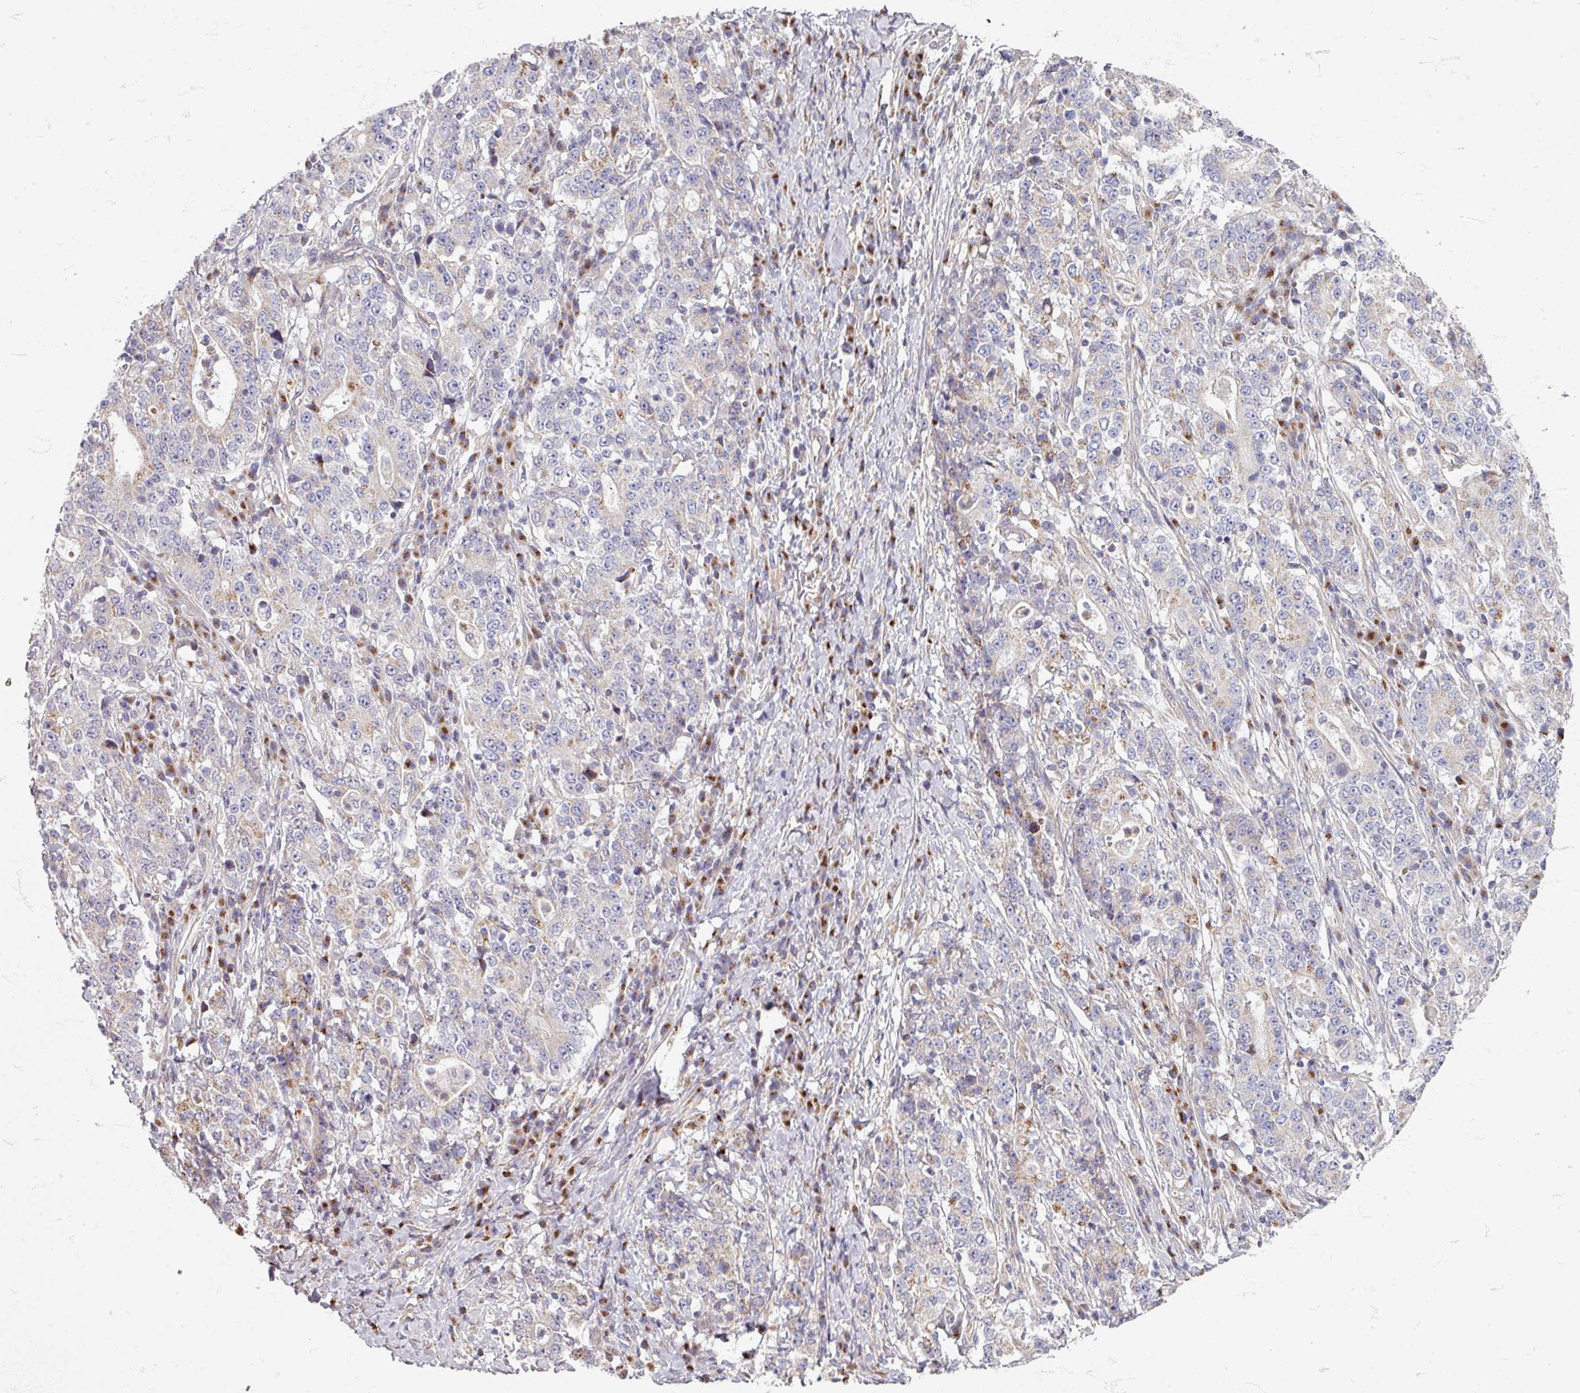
{"staining": {"intensity": "negative", "quantity": "none", "location": "none"}, "tissue": "stomach cancer", "cell_type": "Tumor cells", "image_type": "cancer", "snomed": [{"axis": "morphology", "description": "Normal tissue, NOS"}, {"axis": "morphology", "description": "Adenocarcinoma, NOS"}, {"axis": "topography", "description": "Stomach, upper"}, {"axis": "topography", "description": "Stomach"}], "caption": "Stomach cancer stained for a protein using immunohistochemistry (IHC) demonstrates no expression tumor cells.", "gene": "GABARAPL1", "patient": {"sex": "male", "age": 59}}